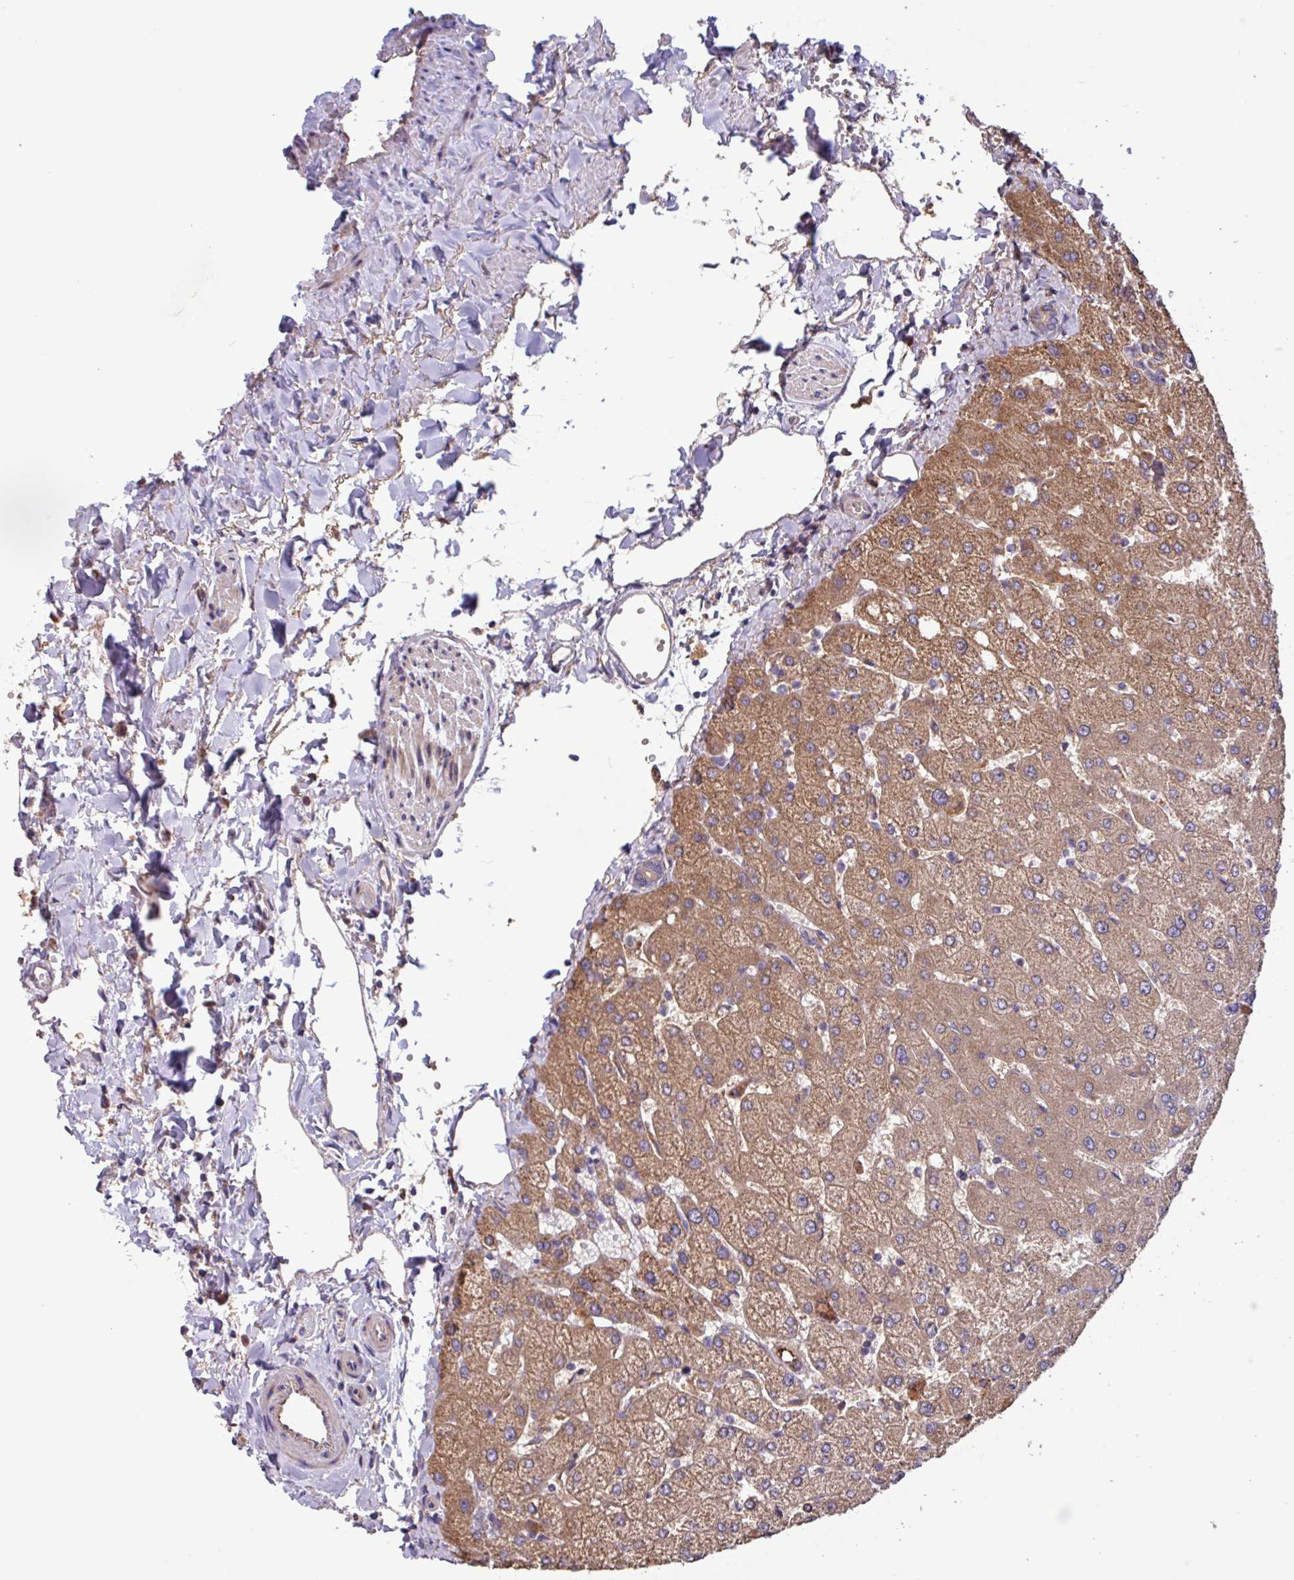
{"staining": {"intensity": "weak", "quantity": "25%-75%", "location": "cytoplasmic/membranous"}, "tissue": "liver", "cell_type": "Cholangiocytes", "image_type": "normal", "snomed": [{"axis": "morphology", "description": "Normal tissue, NOS"}, {"axis": "topography", "description": "Liver"}], "caption": "Weak cytoplasmic/membranous expression is identified in approximately 25%-75% of cholangiocytes in benign liver.", "gene": "PTPRQ", "patient": {"sex": "female", "age": 54}}